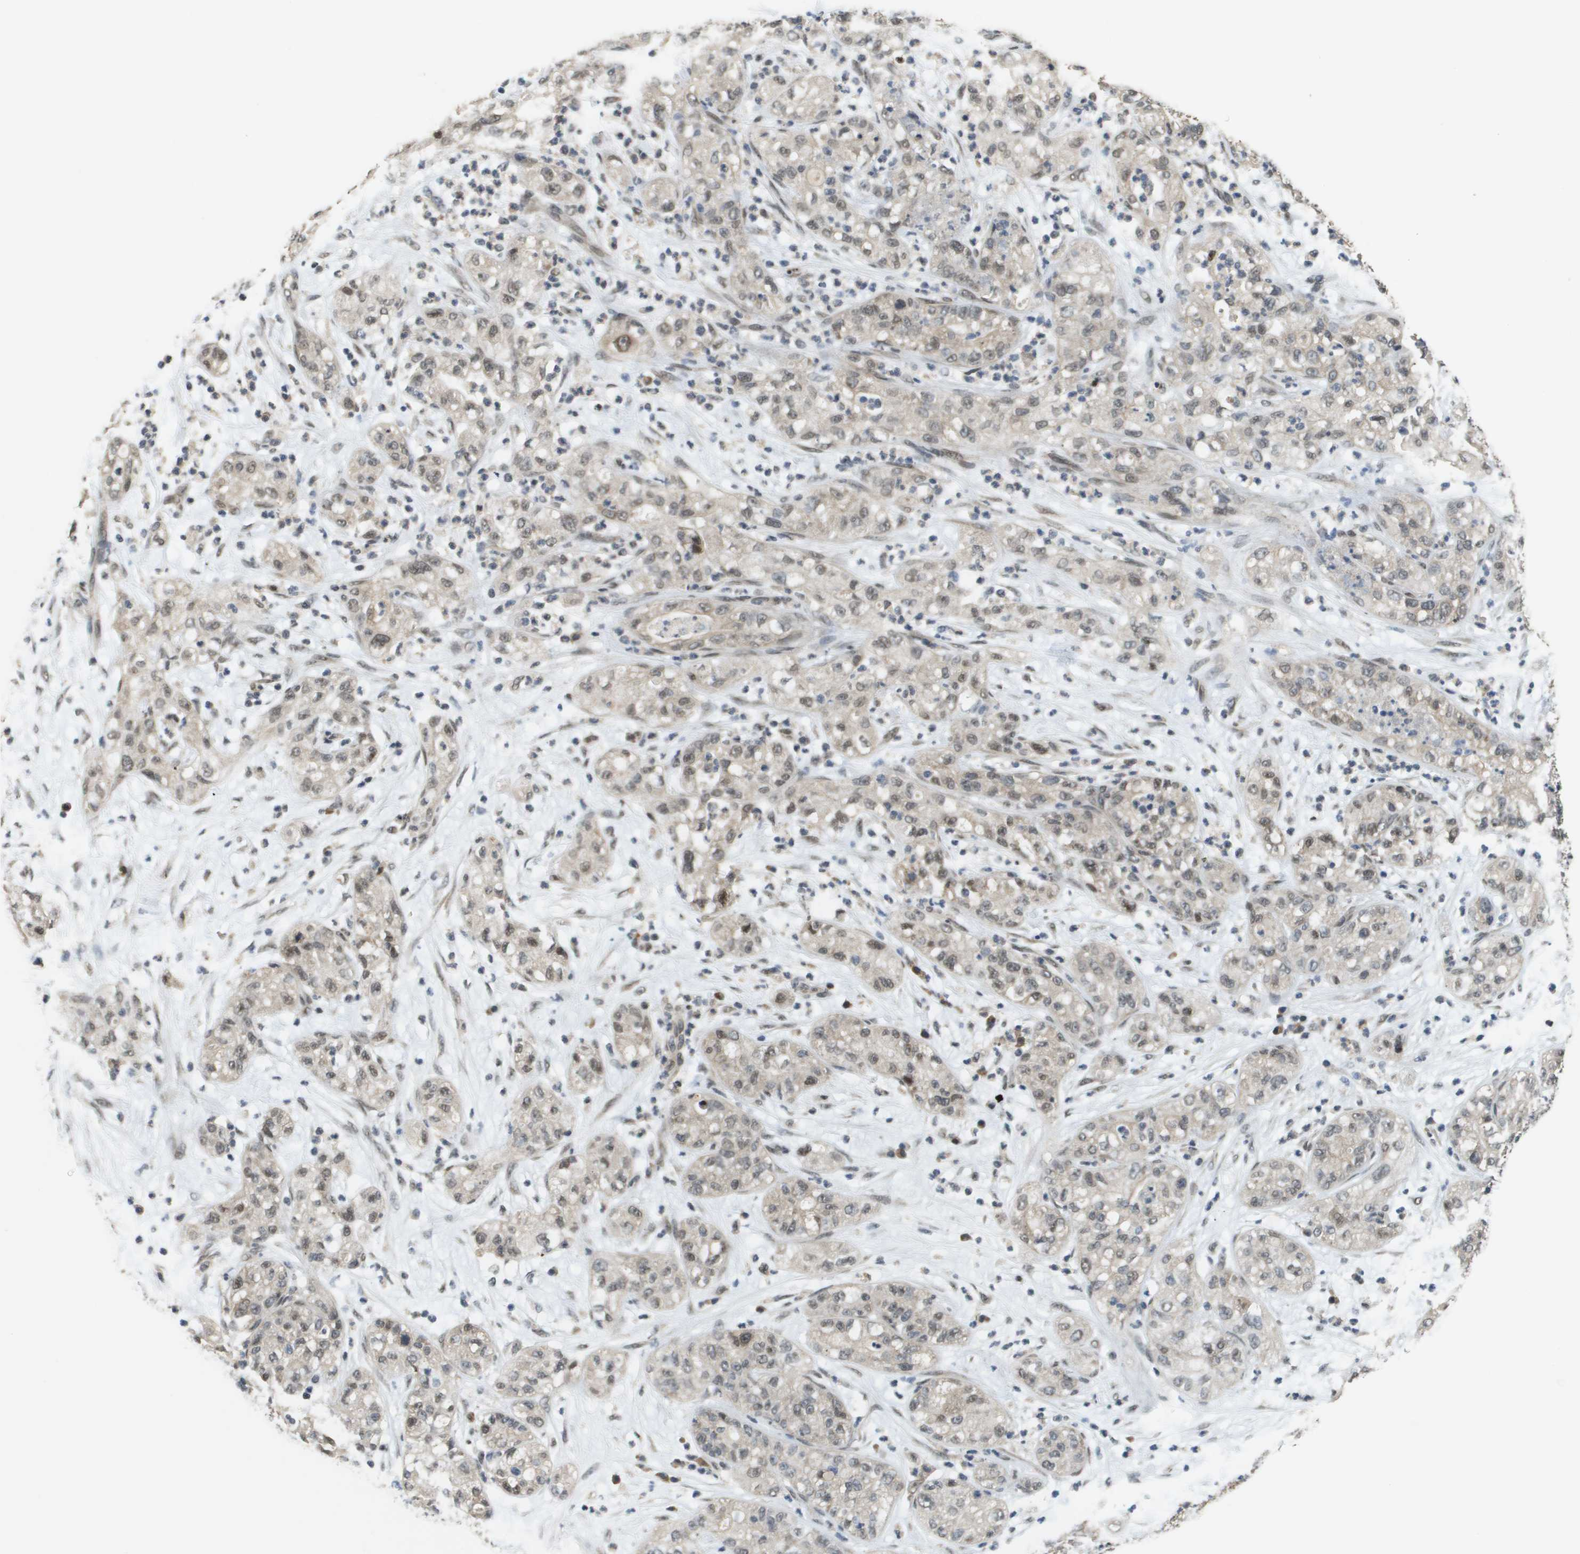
{"staining": {"intensity": "weak", "quantity": ">75%", "location": "cytoplasmic/membranous,nuclear"}, "tissue": "pancreatic cancer", "cell_type": "Tumor cells", "image_type": "cancer", "snomed": [{"axis": "morphology", "description": "Adenocarcinoma, NOS"}, {"axis": "topography", "description": "Pancreas"}], "caption": "A photomicrograph showing weak cytoplasmic/membranous and nuclear expression in approximately >75% of tumor cells in pancreatic cancer, as visualized by brown immunohistochemical staining.", "gene": "FANCC", "patient": {"sex": "female", "age": 78}}